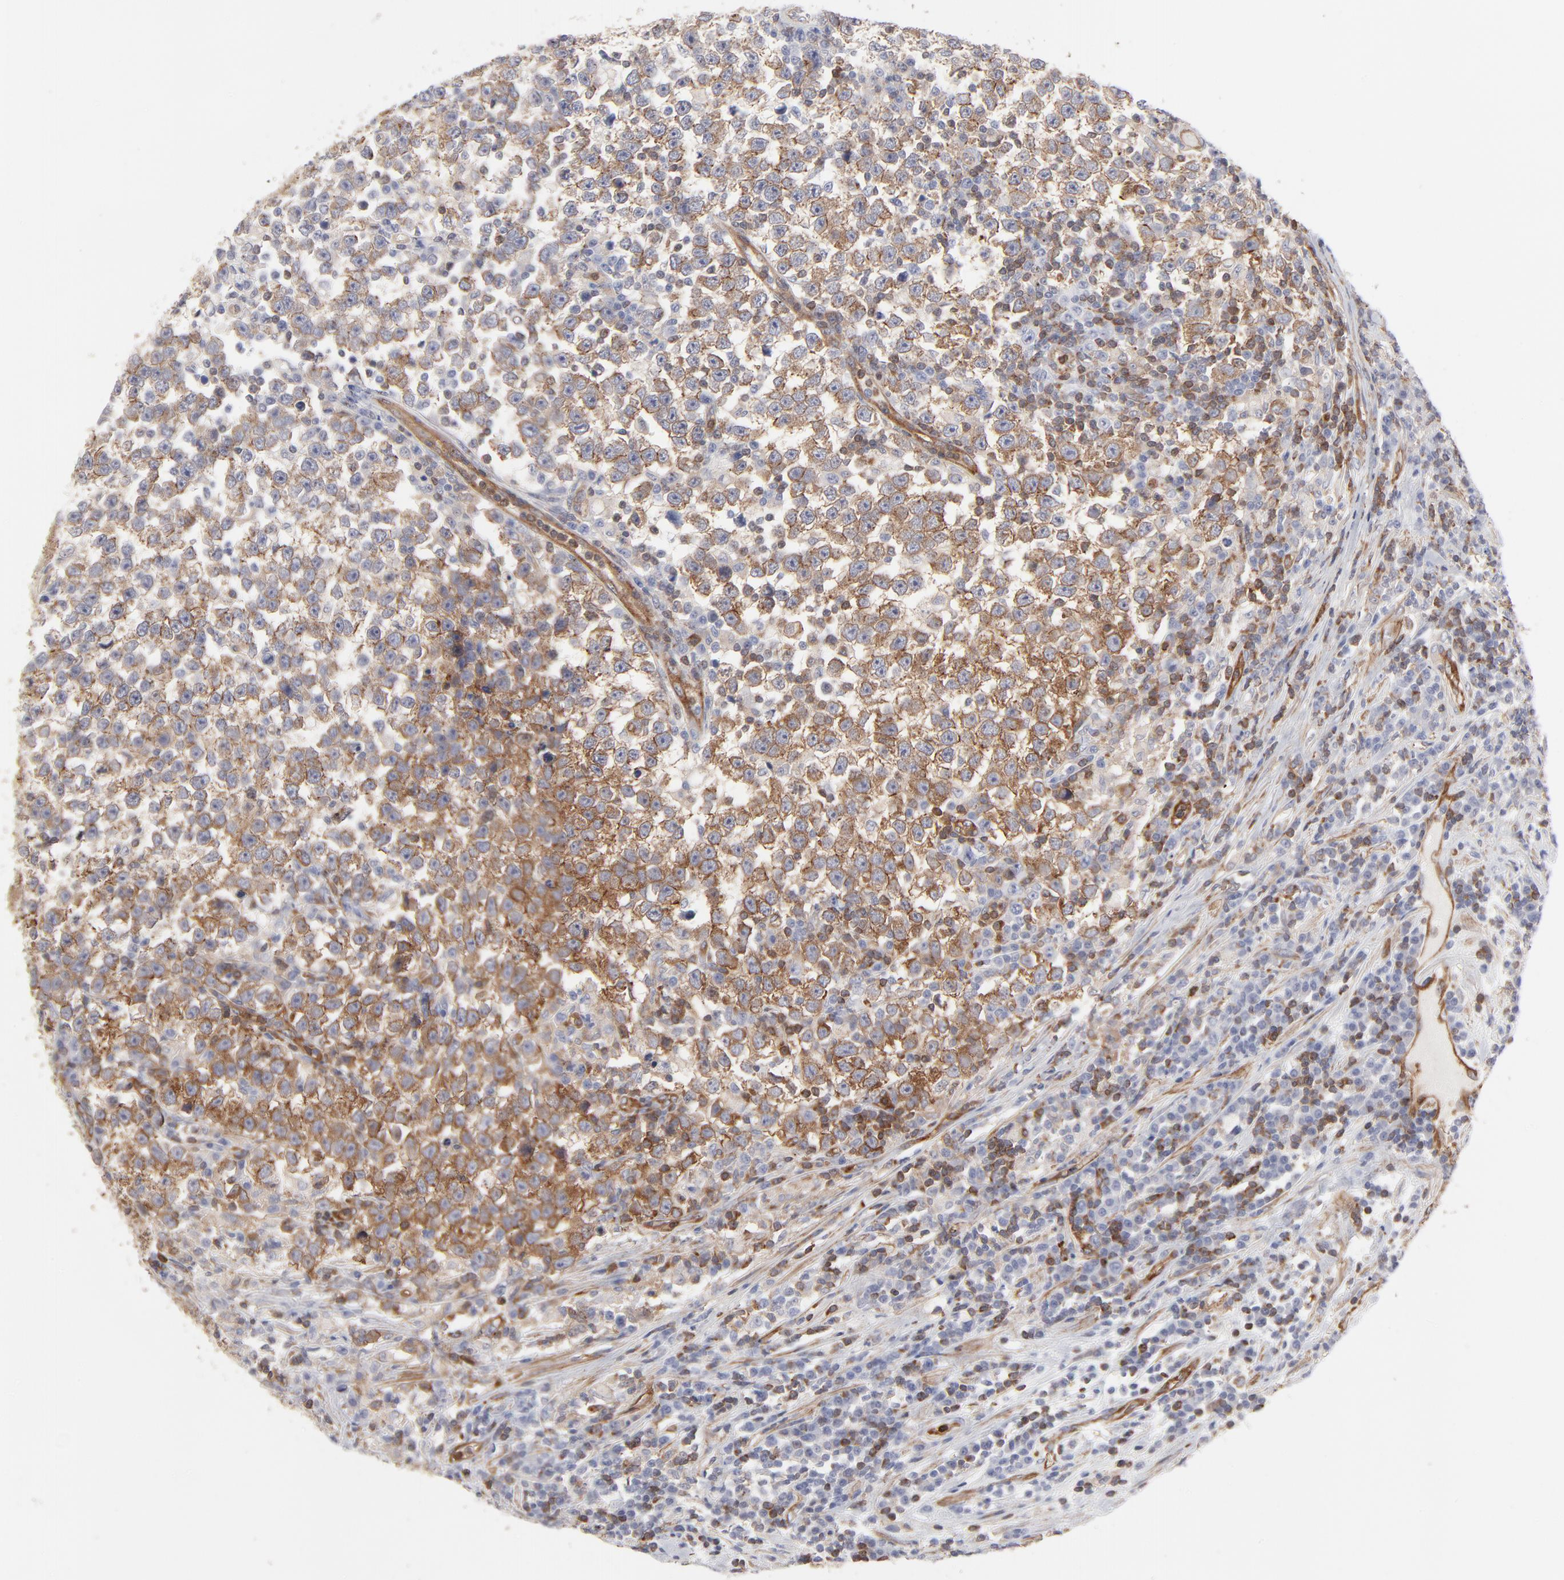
{"staining": {"intensity": "weak", "quantity": ">75%", "location": "cytoplasmic/membranous"}, "tissue": "testis cancer", "cell_type": "Tumor cells", "image_type": "cancer", "snomed": [{"axis": "morphology", "description": "Seminoma, NOS"}, {"axis": "topography", "description": "Testis"}], "caption": "Tumor cells show low levels of weak cytoplasmic/membranous positivity in about >75% of cells in human testis seminoma.", "gene": "PXN", "patient": {"sex": "male", "age": 43}}